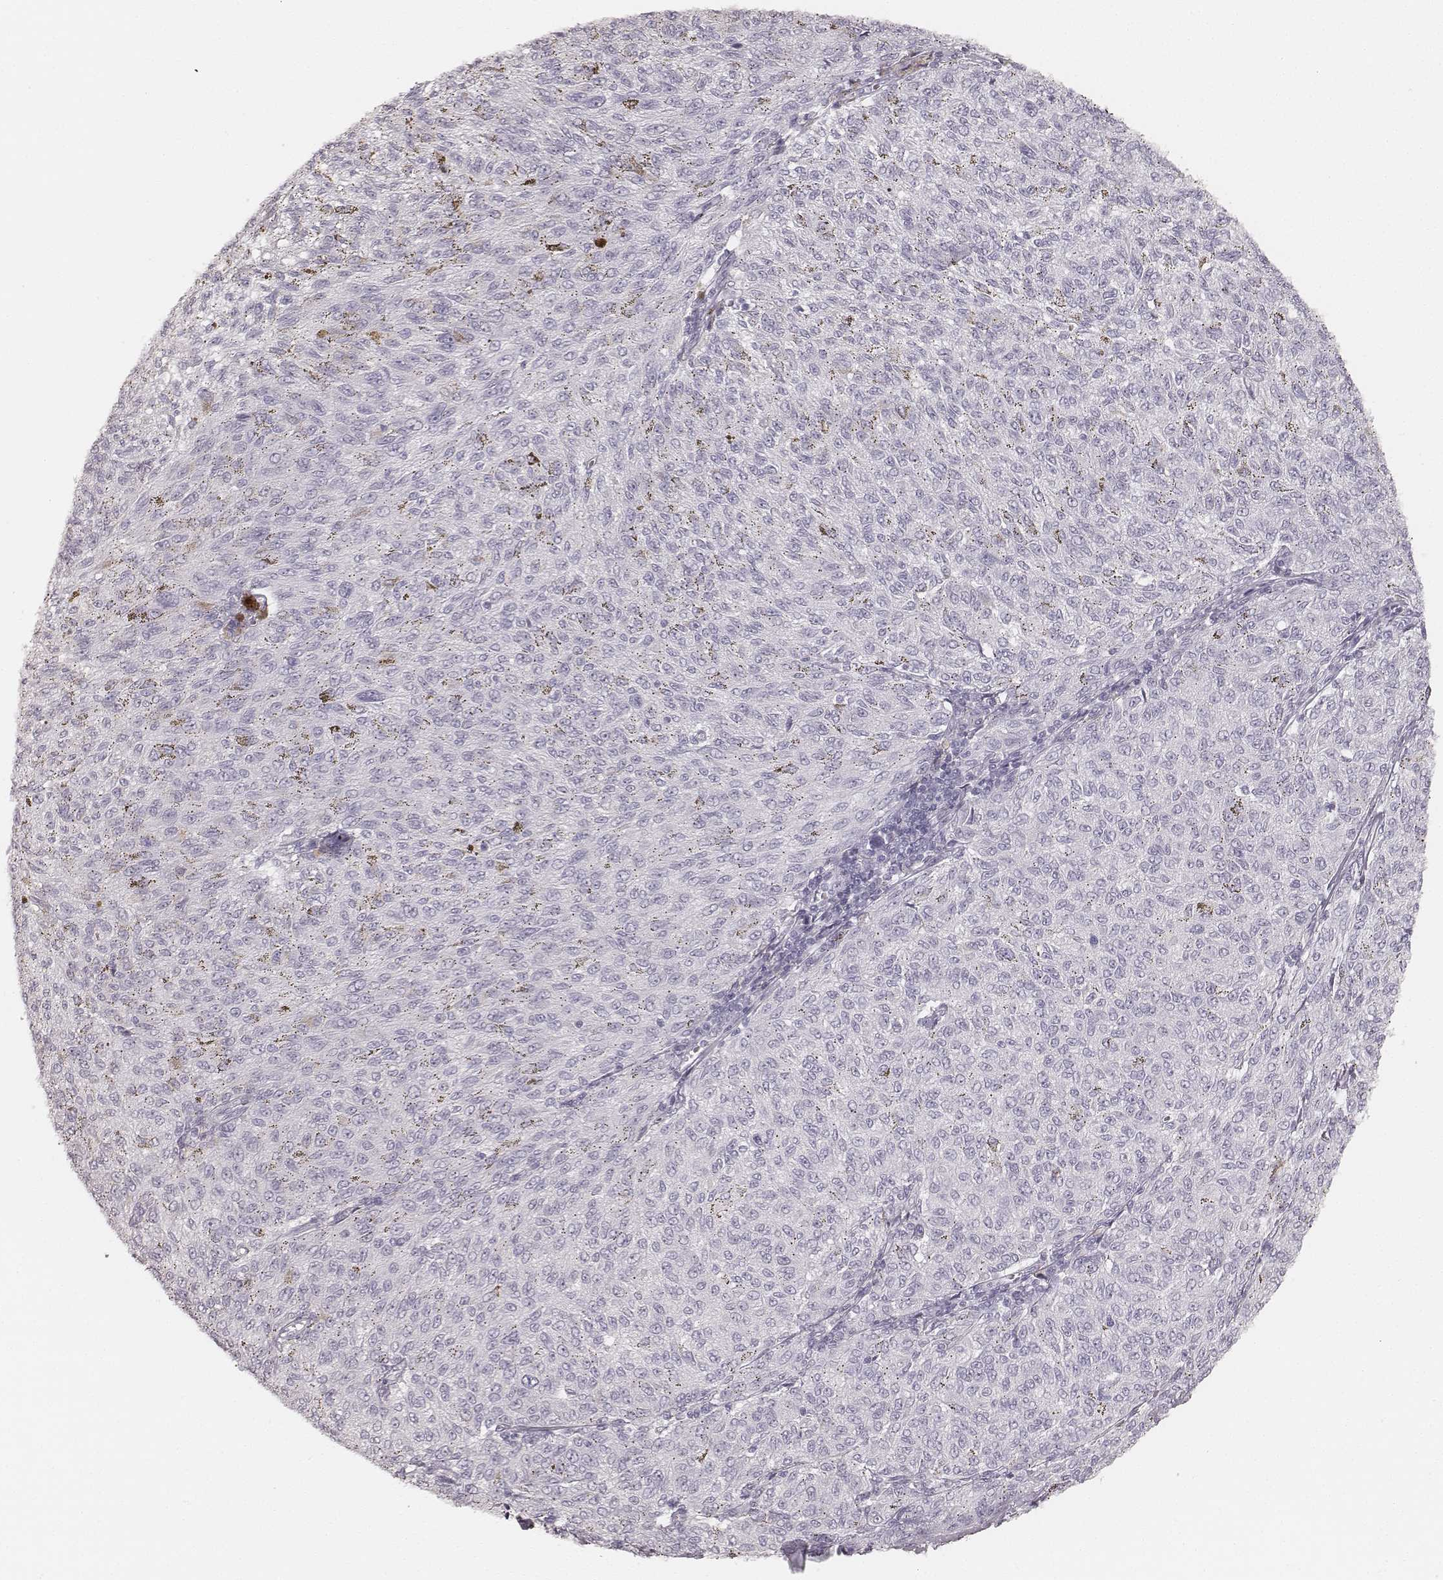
{"staining": {"intensity": "negative", "quantity": "none", "location": "none"}, "tissue": "melanoma", "cell_type": "Tumor cells", "image_type": "cancer", "snomed": [{"axis": "morphology", "description": "Malignant melanoma, NOS"}, {"axis": "topography", "description": "Skin"}], "caption": "A photomicrograph of human malignant melanoma is negative for staining in tumor cells.", "gene": "KRT34", "patient": {"sex": "female", "age": 72}}